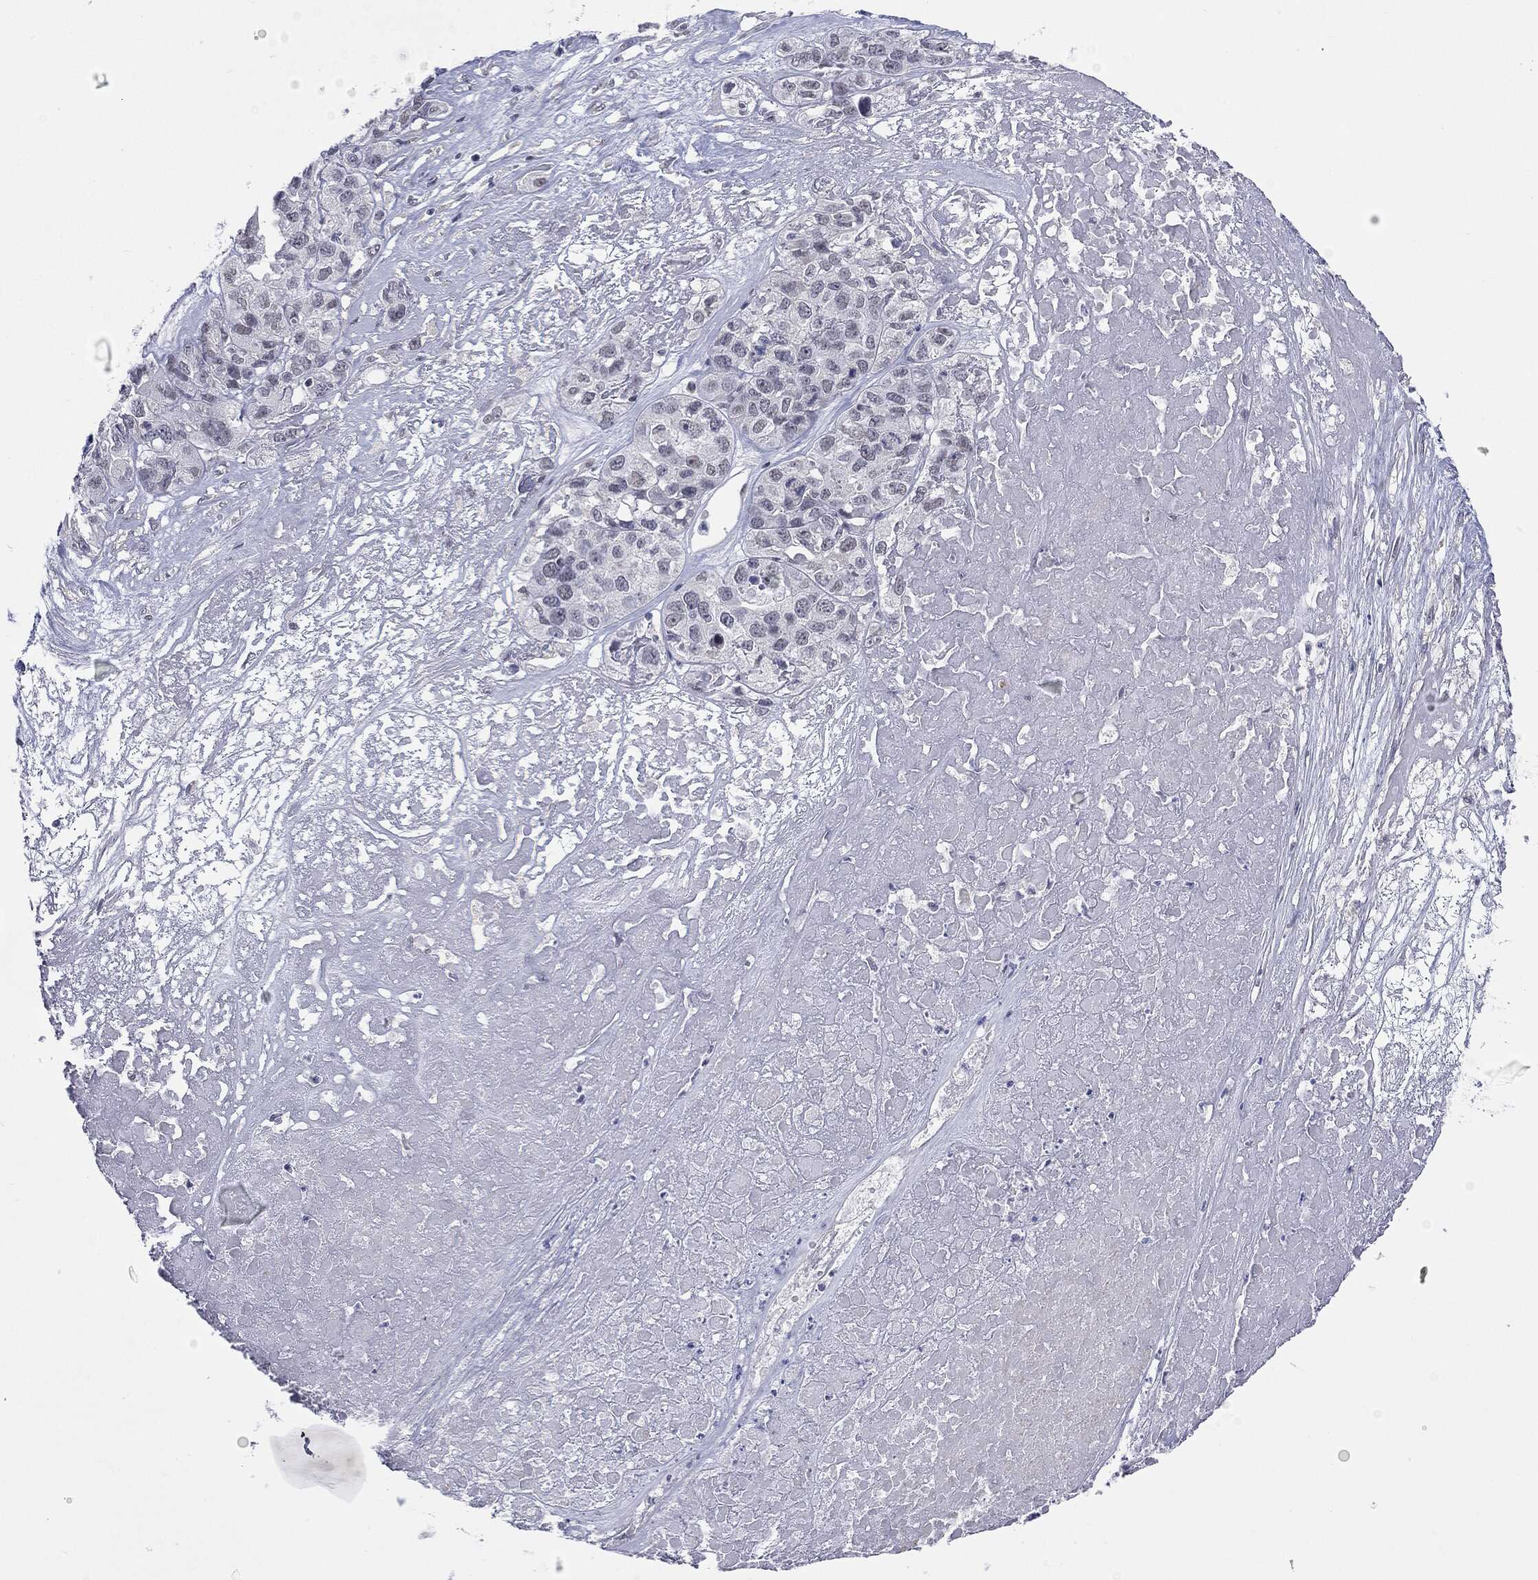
{"staining": {"intensity": "negative", "quantity": "none", "location": "none"}, "tissue": "ovarian cancer", "cell_type": "Tumor cells", "image_type": "cancer", "snomed": [{"axis": "morphology", "description": "Cystadenocarcinoma, serous, NOS"}, {"axis": "topography", "description": "Ovary"}], "caption": "Tumor cells are negative for brown protein staining in serous cystadenocarcinoma (ovarian). Brightfield microscopy of immunohistochemistry (IHC) stained with DAB (brown) and hematoxylin (blue), captured at high magnification.", "gene": "SLC5A5", "patient": {"sex": "female", "age": 87}}